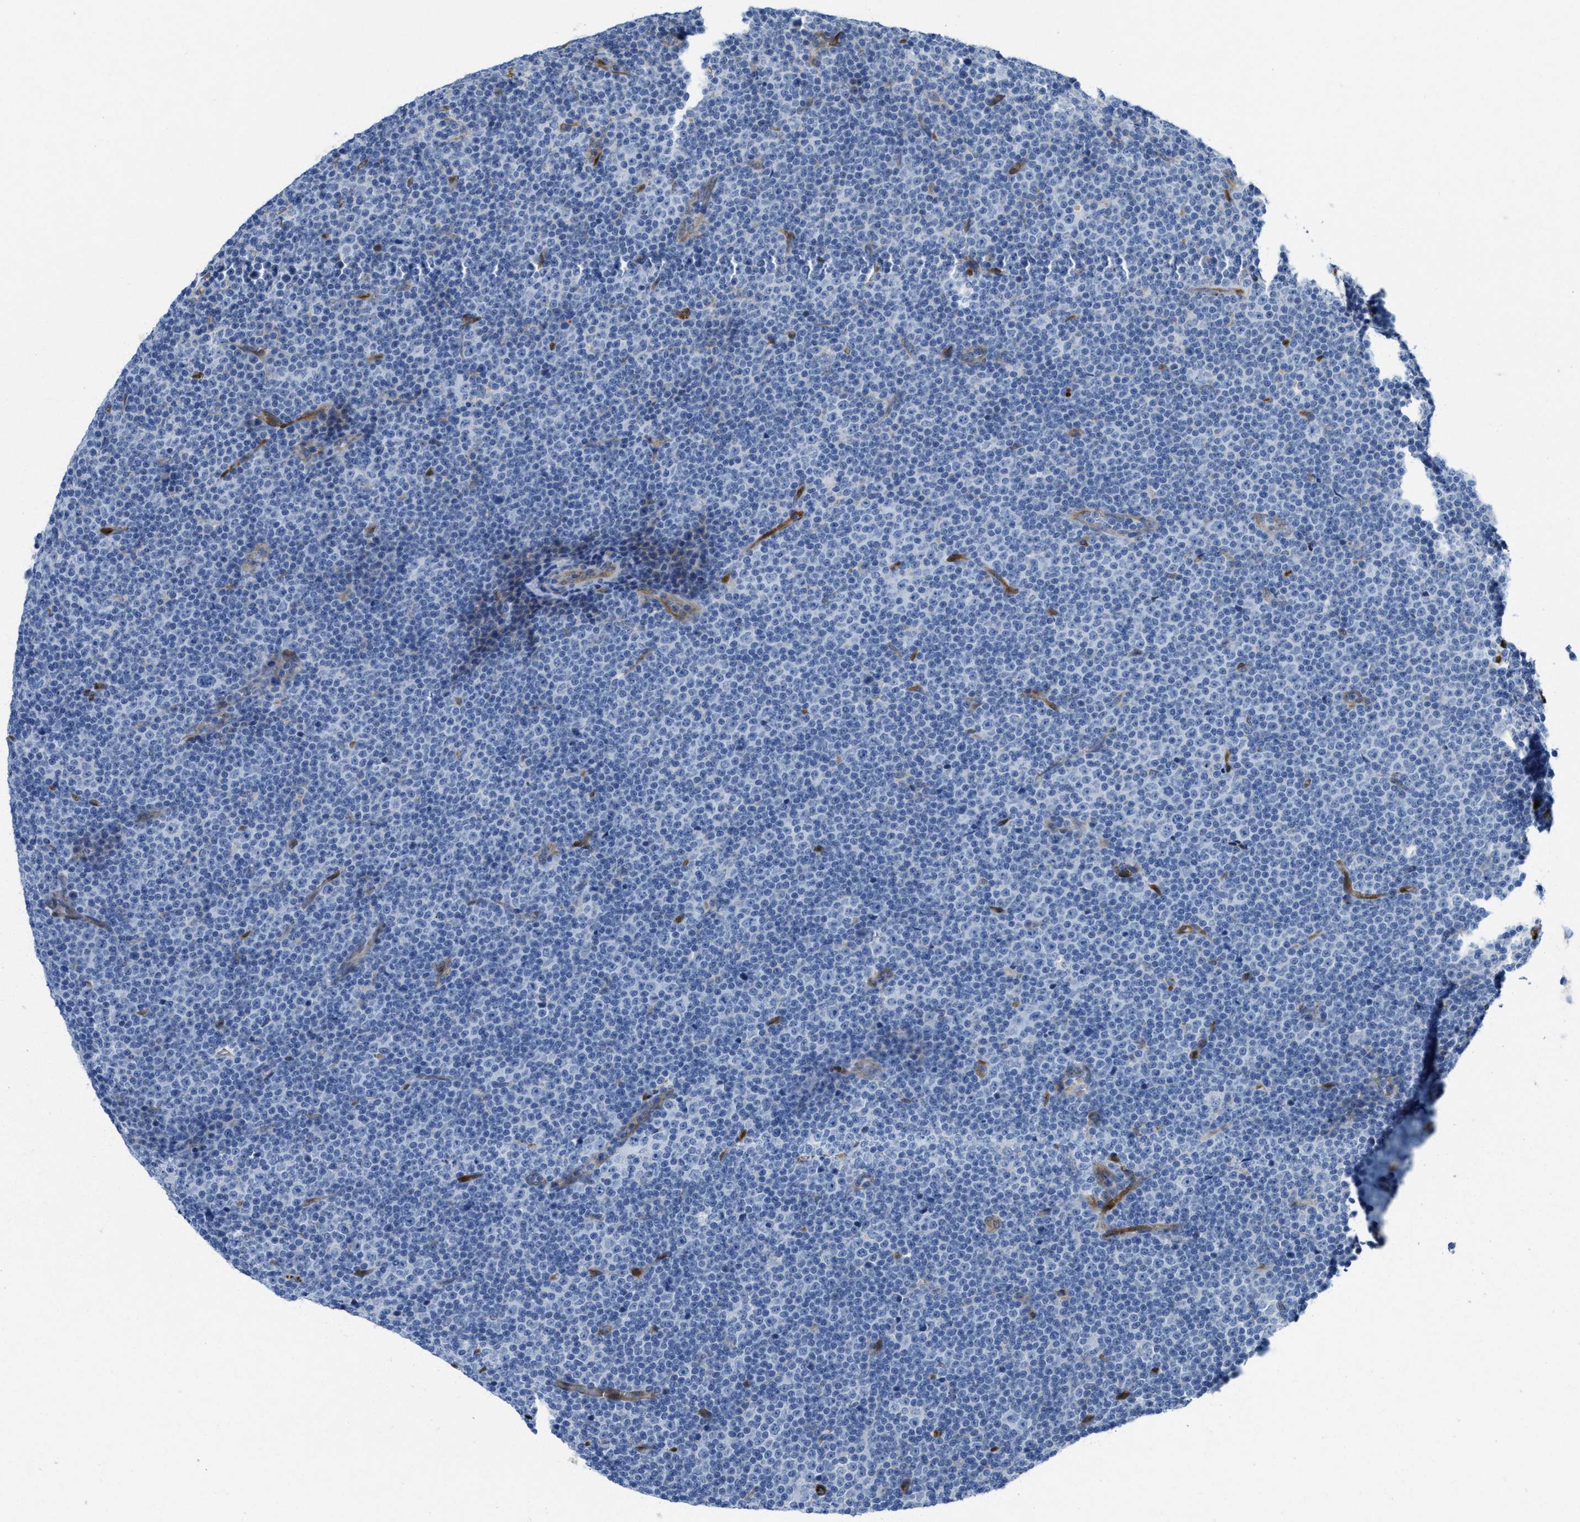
{"staining": {"intensity": "negative", "quantity": "none", "location": "none"}, "tissue": "lymphoma", "cell_type": "Tumor cells", "image_type": "cancer", "snomed": [{"axis": "morphology", "description": "Malignant lymphoma, non-Hodgkin's type, Low grade"}, {"axis": "topography", "description": "Lymph node"}], "caption": "Tumor cells show no significant protein staining in low-grade malignant lymphoma, non-Hodgkin's type.", "gene": "ASS1", "patient": {"sex": "female", "age": 67}}